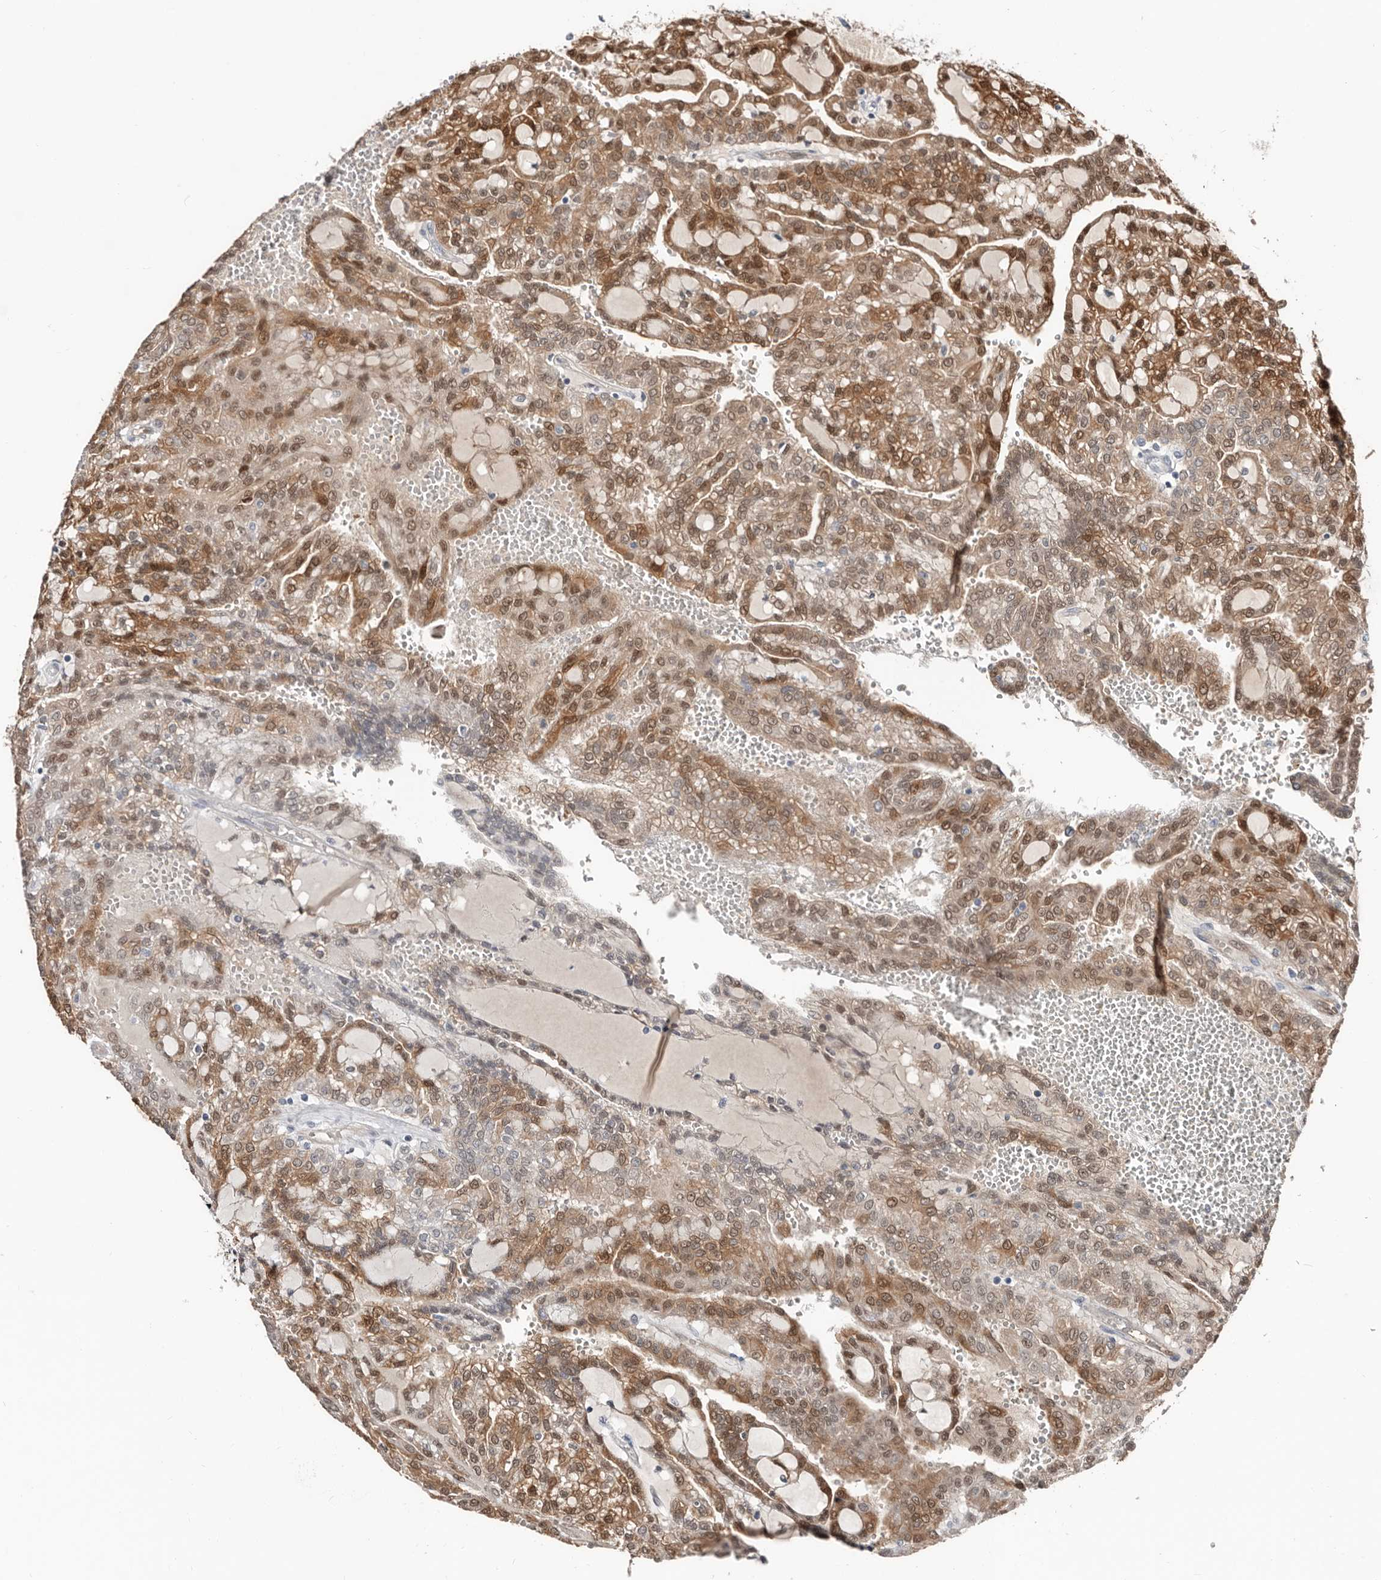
{"staining": {"intensity": "moderate", "quantity": ">75%", "location": "cytoplasmic/membranous,nuclear"}, "tissue": "renal cancer", "cell_type": "Tumor cells", "image_type": "cancer", "snomed": [{"axis": "morphology", "description": "Adenocarcinoma, NOS"}, {"axis": "topography", "description": "Kidney"}], "caption": "Brown immunohistochemical staining in renal cancer displays moderate cytoplasmic/membranous and nuclear expression in approximately >75% of tumor cells. (Brightfield microscopy of DAB IHC at high magnification).", "gene": "ASRGL1", "patient": {"sex": "male", "age": 63}}